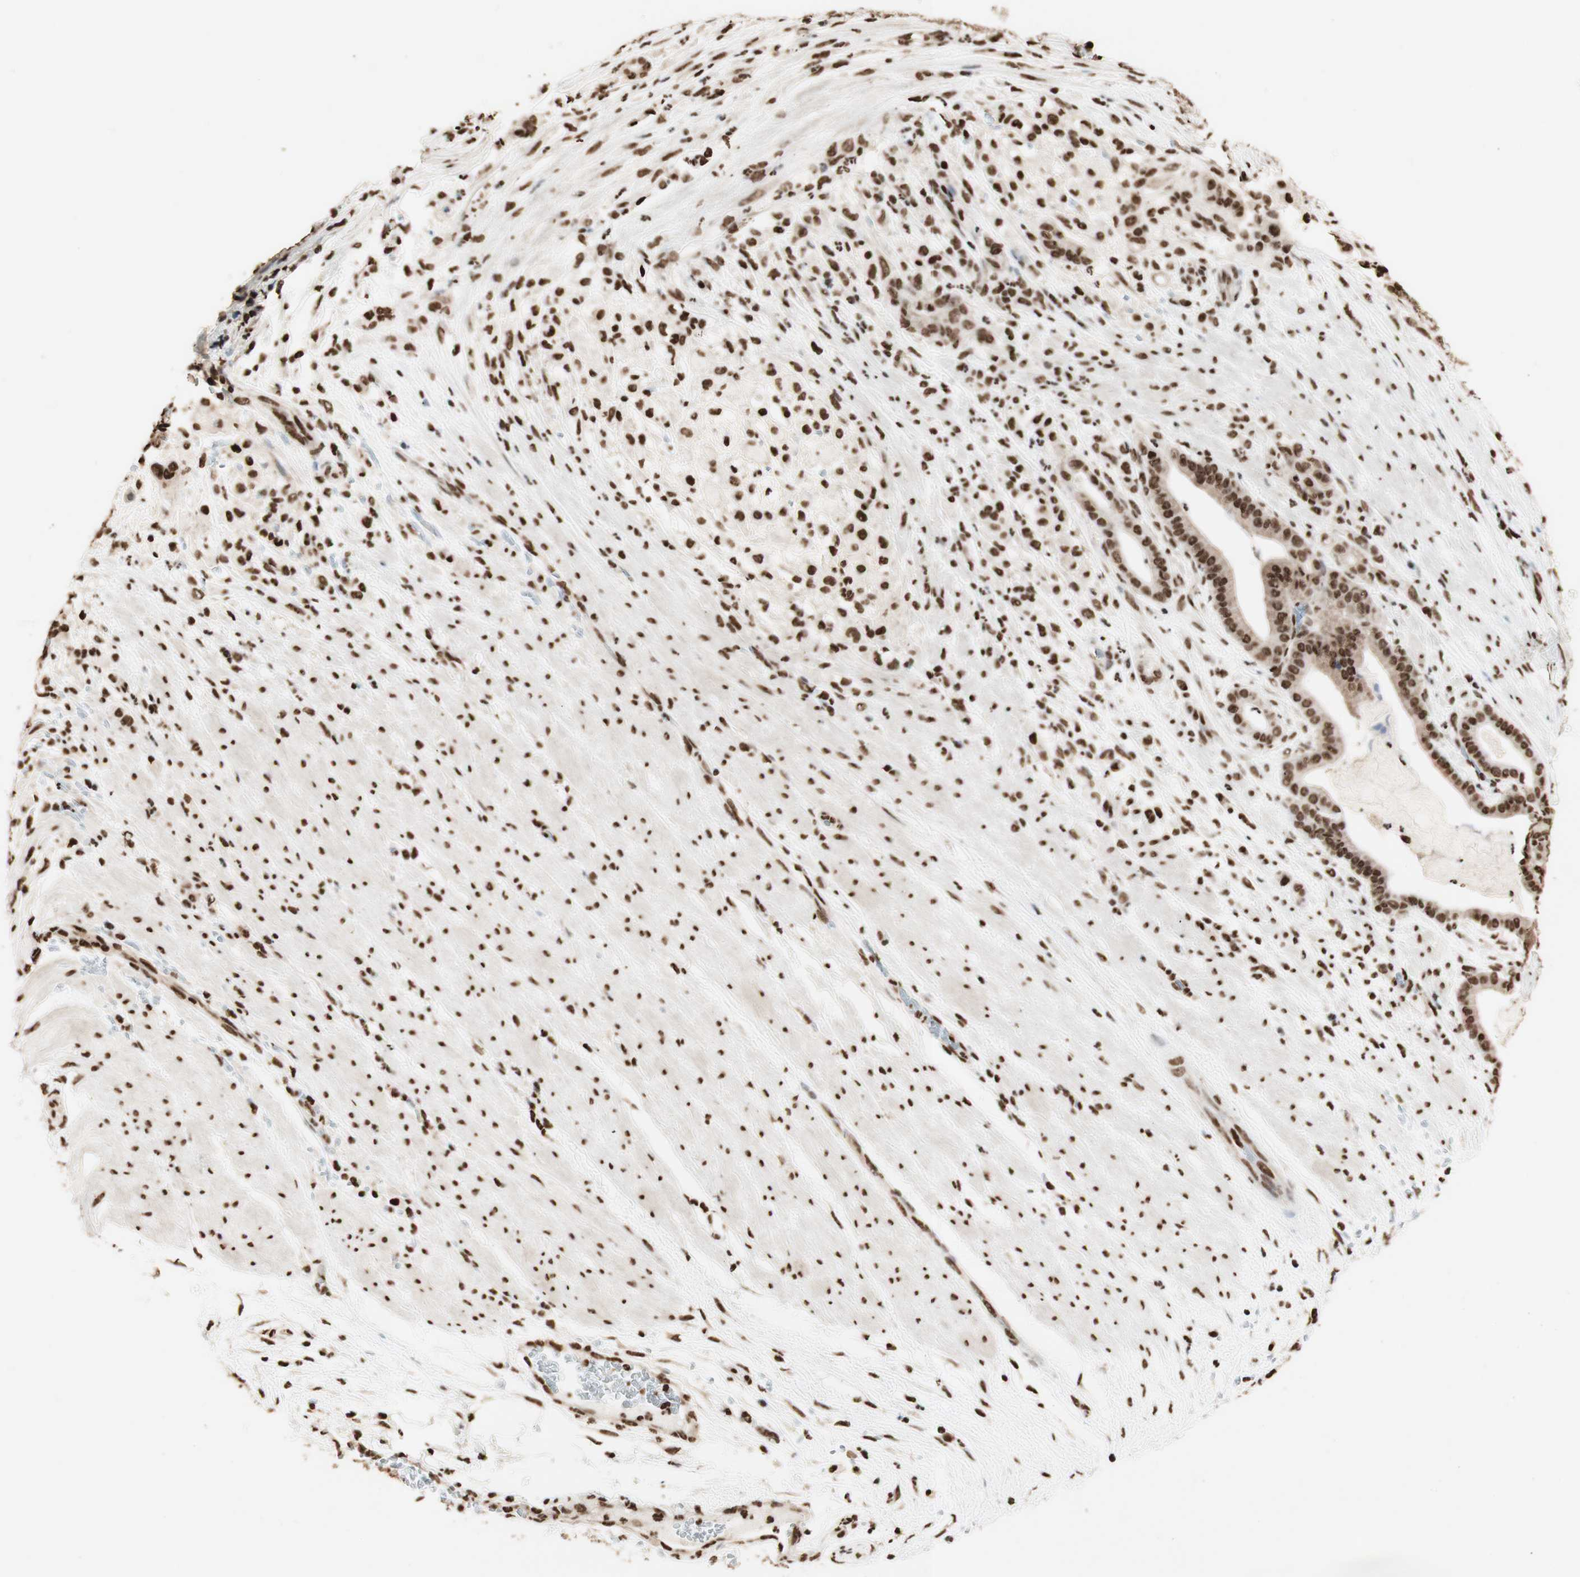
{"staining": {"intensity": "strong", "quantity": ">75%", "location": "nuclear"}, "tissue": "pancreatic cancer", "cell_type": "Tumor cells", "image_type": "cancer", "snomed": [{"axis": "morphology", "description": "Adenocarcinoma, NOS"}, {"axis": "topography", "description": "Pancreas"}], "caption": "Protein expression analysis of human pancreatic cancer (adenocarcinoma) reveals strong nuclear expression in about >75% of tumor cells.", "gene": "HNRNPA2B1", "patient": {"sex": "male", "age": 63}}